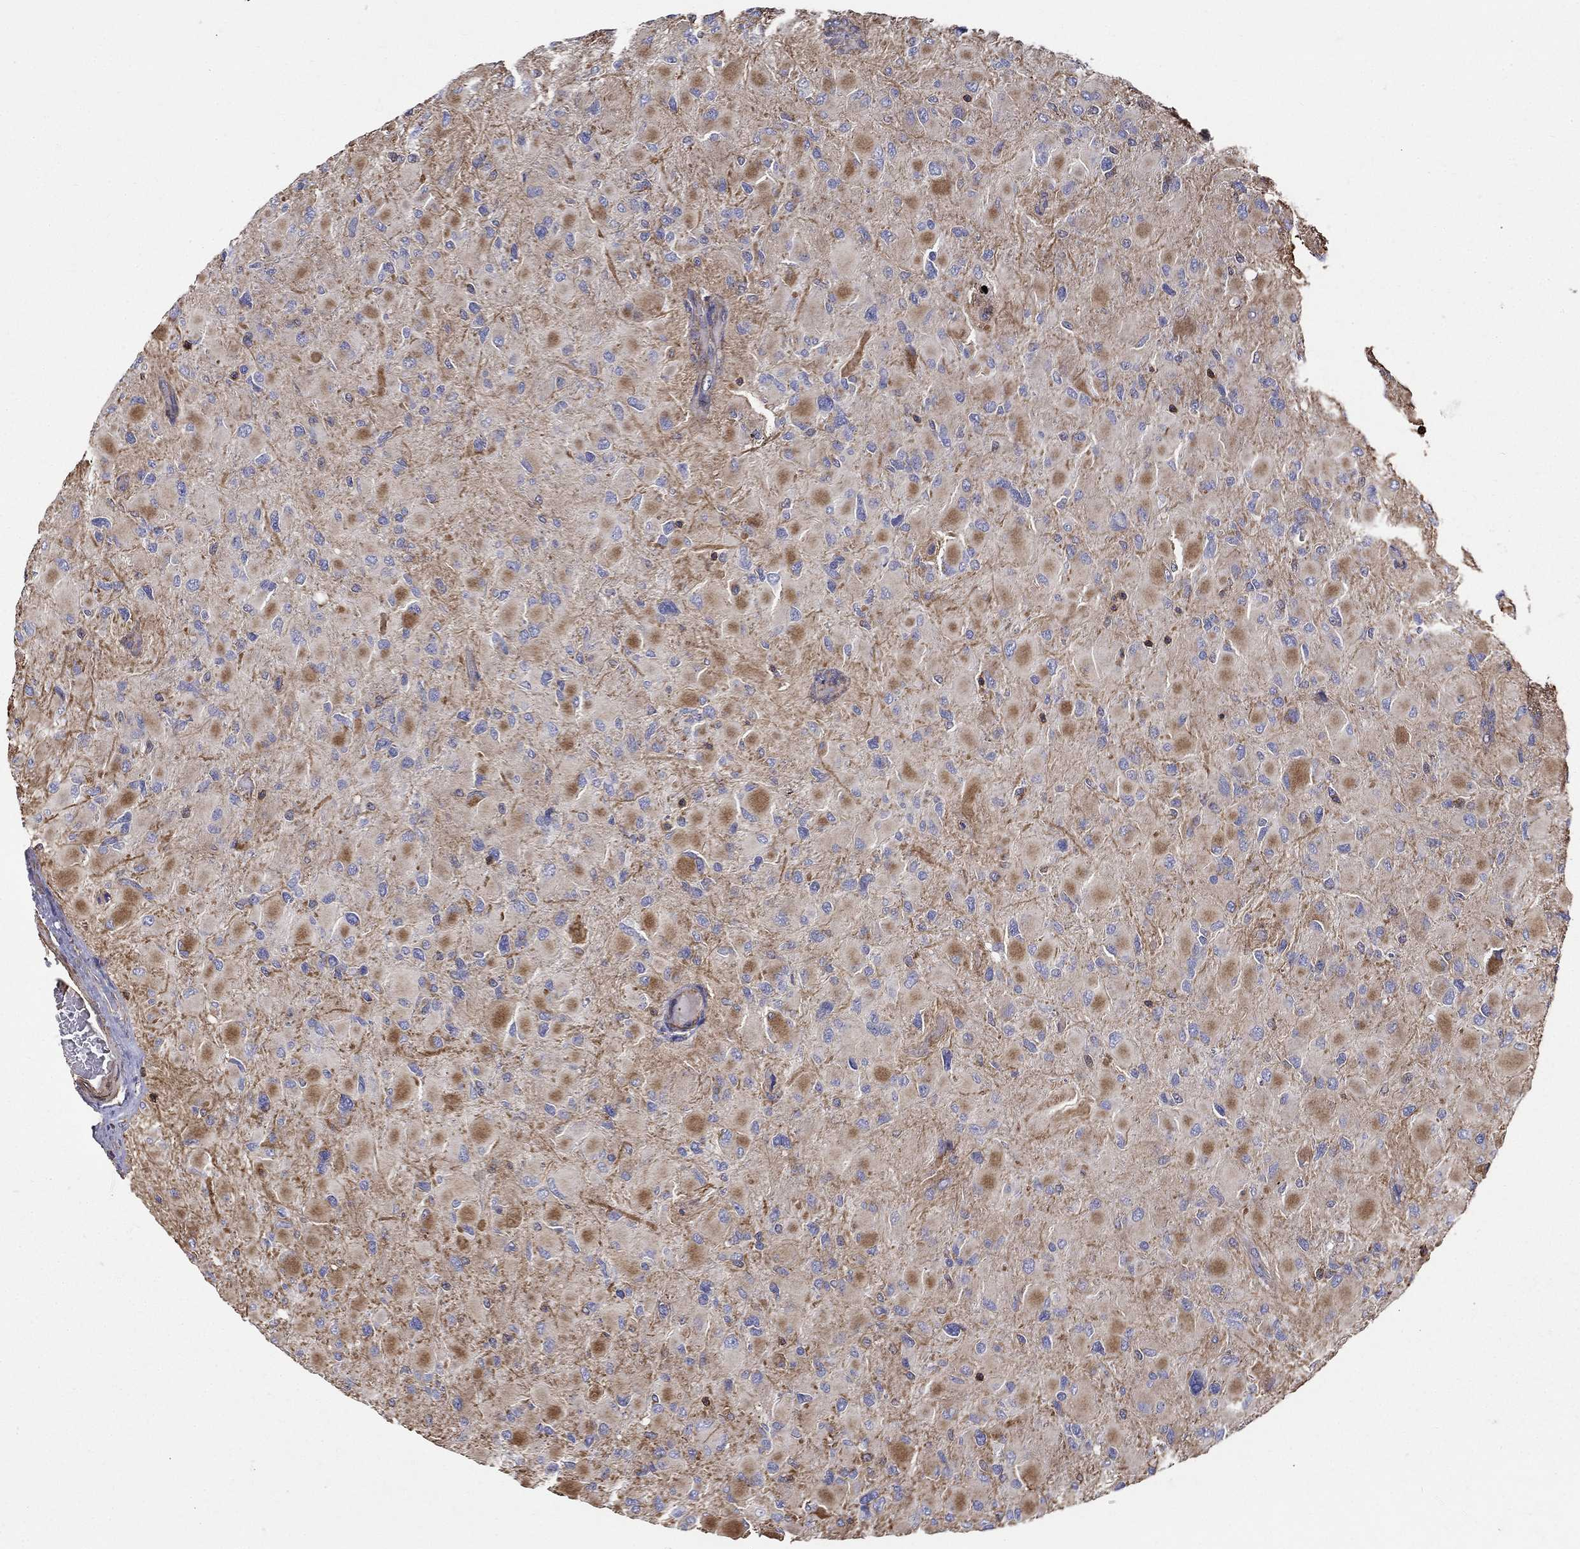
{"staining": {"intensity": "moderate", "quantity": "25%-75%", "location": "cytoplasmic/membranous"}, "tissue": "glioma", "cell_type": "Tumor cells", "image_type": "cancer", "snomed": [{"axis": "morphology", "description": "Glioma, malignant, High grade"}, {"axis": "topography", "description": "Cerebral cortex"}], "caption": "Protein positivity by immunohistochemistry (IHC) displays moderate cytoplasmic/membranous positivity in approximately 25%-75% of tumor cells in glioma. (Stains: DAB (3,3'-diaminobenzidine) in brown, nuclei in blue, Microscopy: brightfield microscopy at high magnification).", "gene": "NPHP1", "patient": {"sex": "female", "age": 36}}